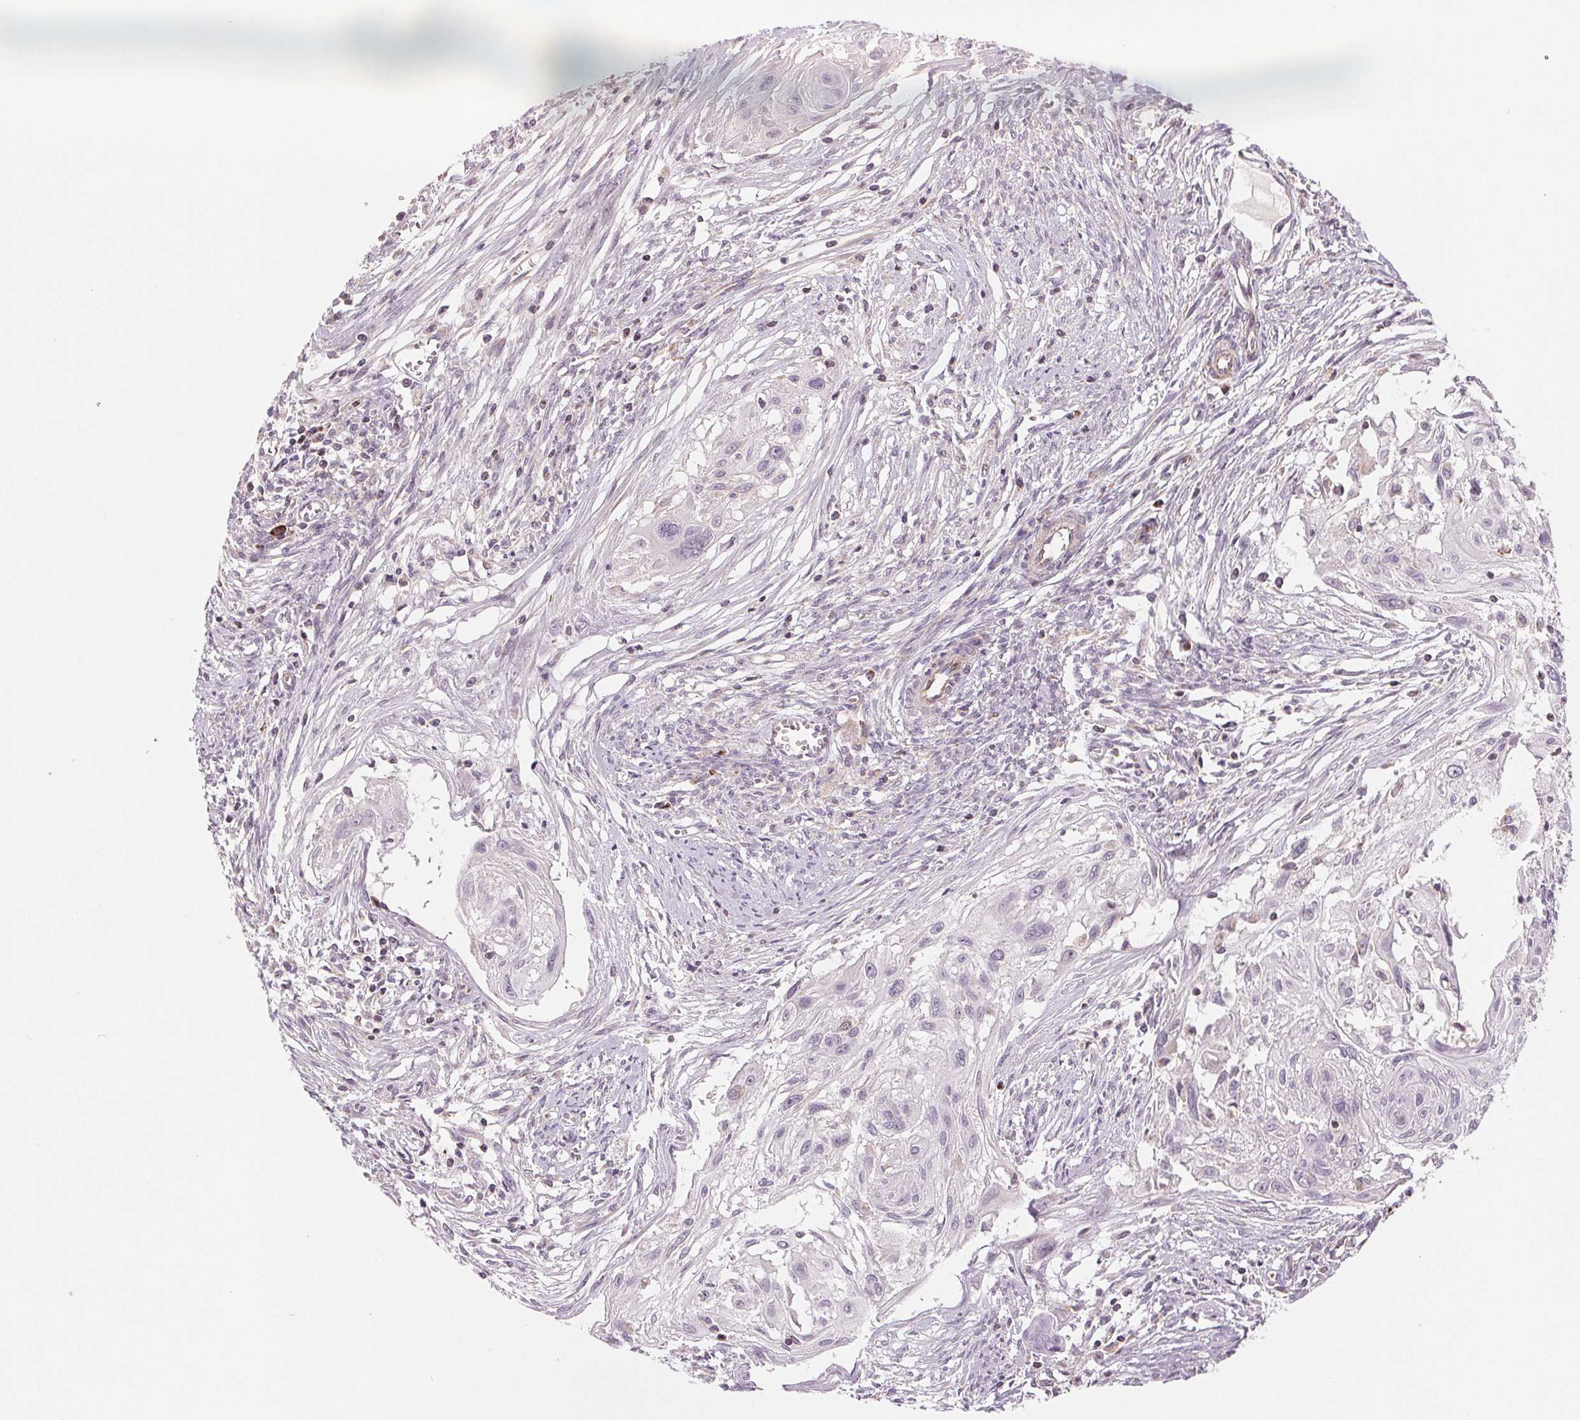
{"staining": {"intensity": "negative", "quantity": "none", "location": "none"}, "tissue": "cervical cancer", "cell_type": "Tumor cells", "image_type": "cancer", "snomed": [{"axis": "morphology", "description": "Squamous cell carcinoma, NOS"}, {"axis": "topography", "description": "Cervix"}], "caption": "Tumor cells are negative for protein expression in human squamous cell carcinoma (cervical).", "gene": "HINT2", "patient": {"sex": "female", "age": 49}}